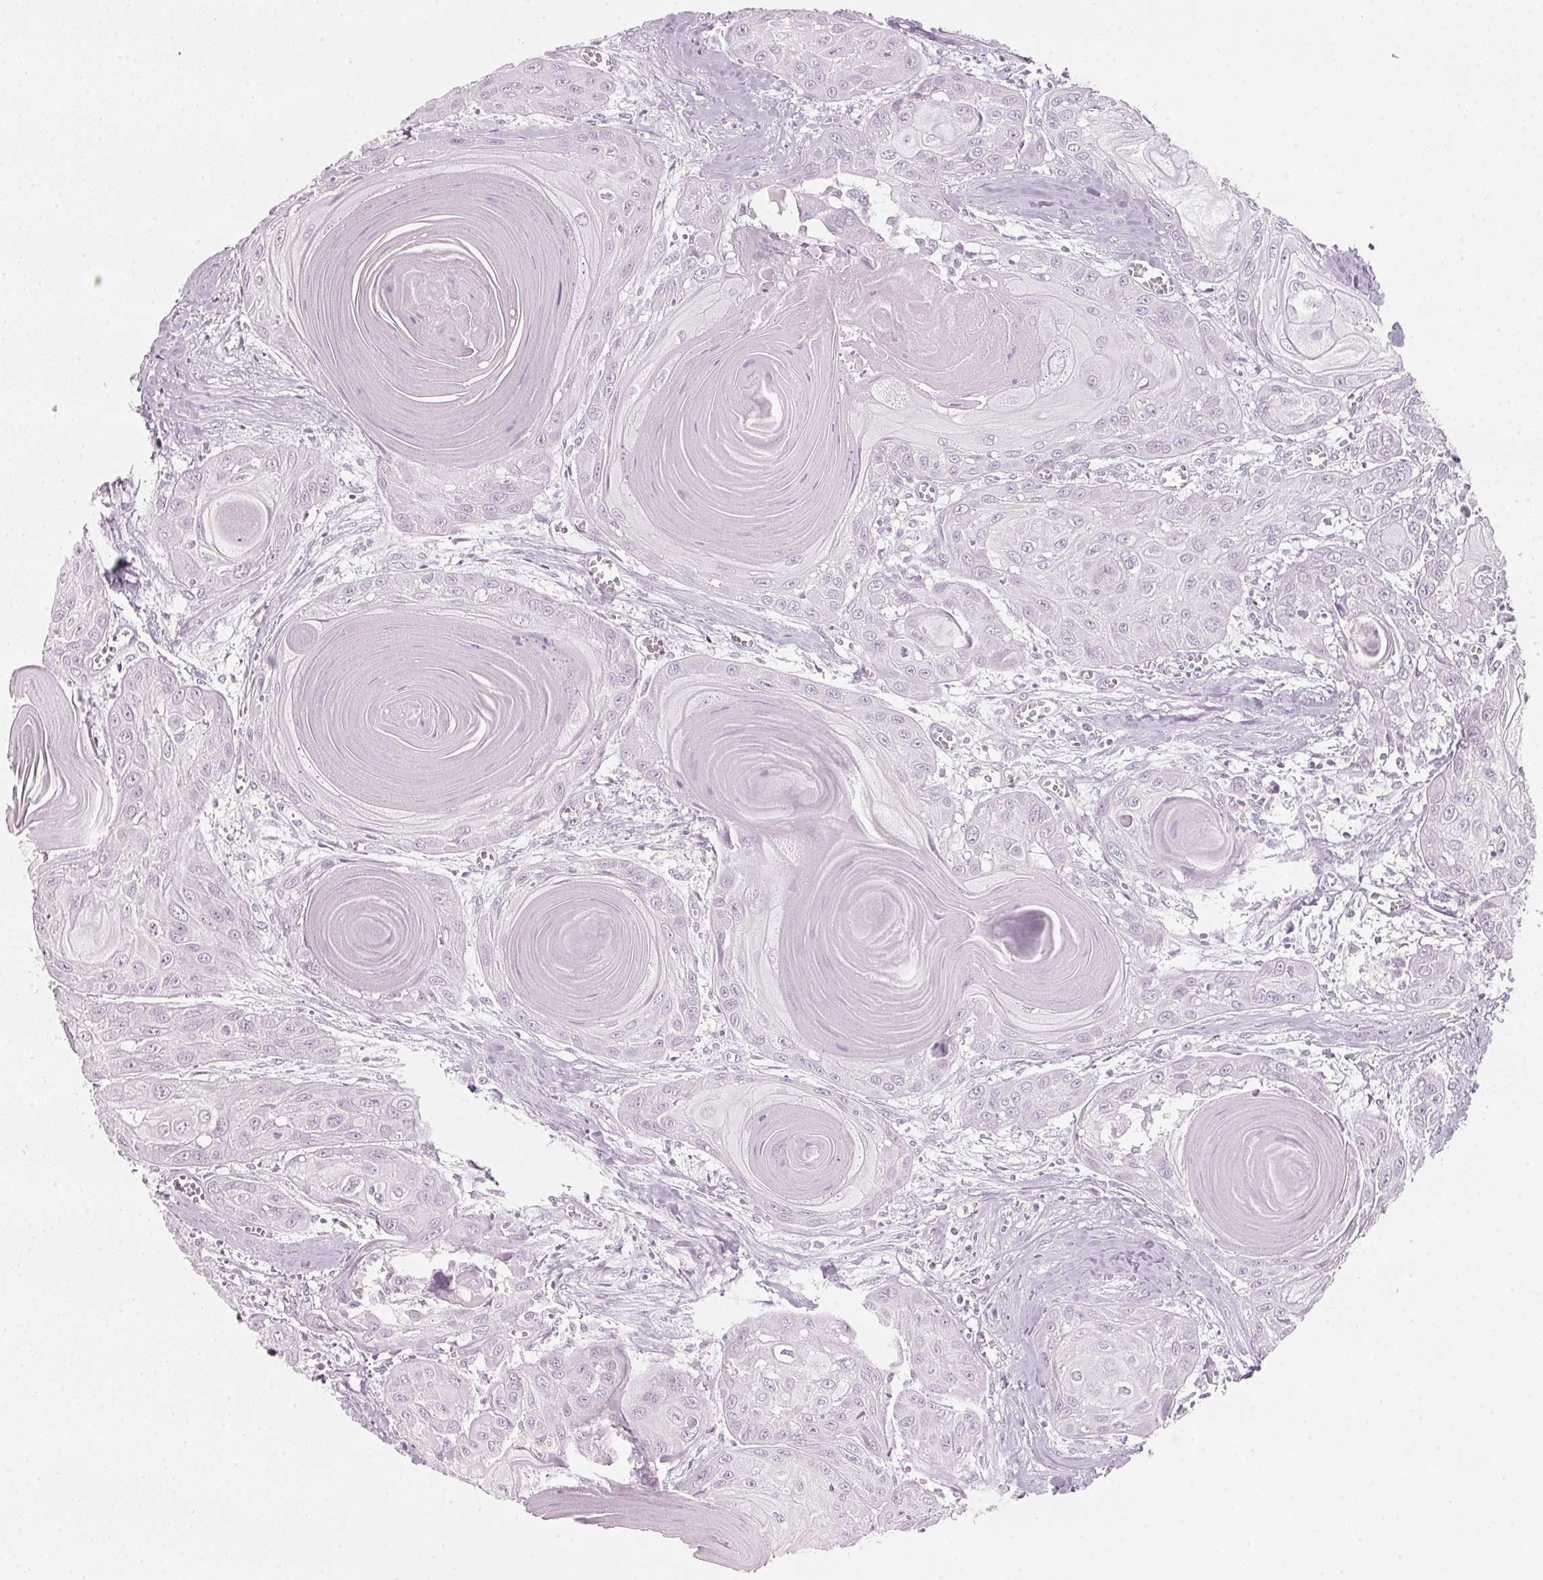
{"staining": {"intensity": "negative", "quantity": "none", "location": "none"}, "tissue": "head and neck cancer", "cell_type": "Tumor cells", "image_type": "cancer", "snomed": [{"axis": "morphology", "description": "Squamous cell carcinoma, NOS"}, {"axis": "topography", "description": "Oral tissue"}, {"axis": "topography", "description": "Head-Neck"}], "caption": "IHC histopathology image of neoplastic tissue: squamous cell carcinoma (head and neck) stained with DAB demonstrates no significant protein positivity in tumor cells.", "gene": "DNTTIP2", "patient": {"sex": "male", "age": 71}}